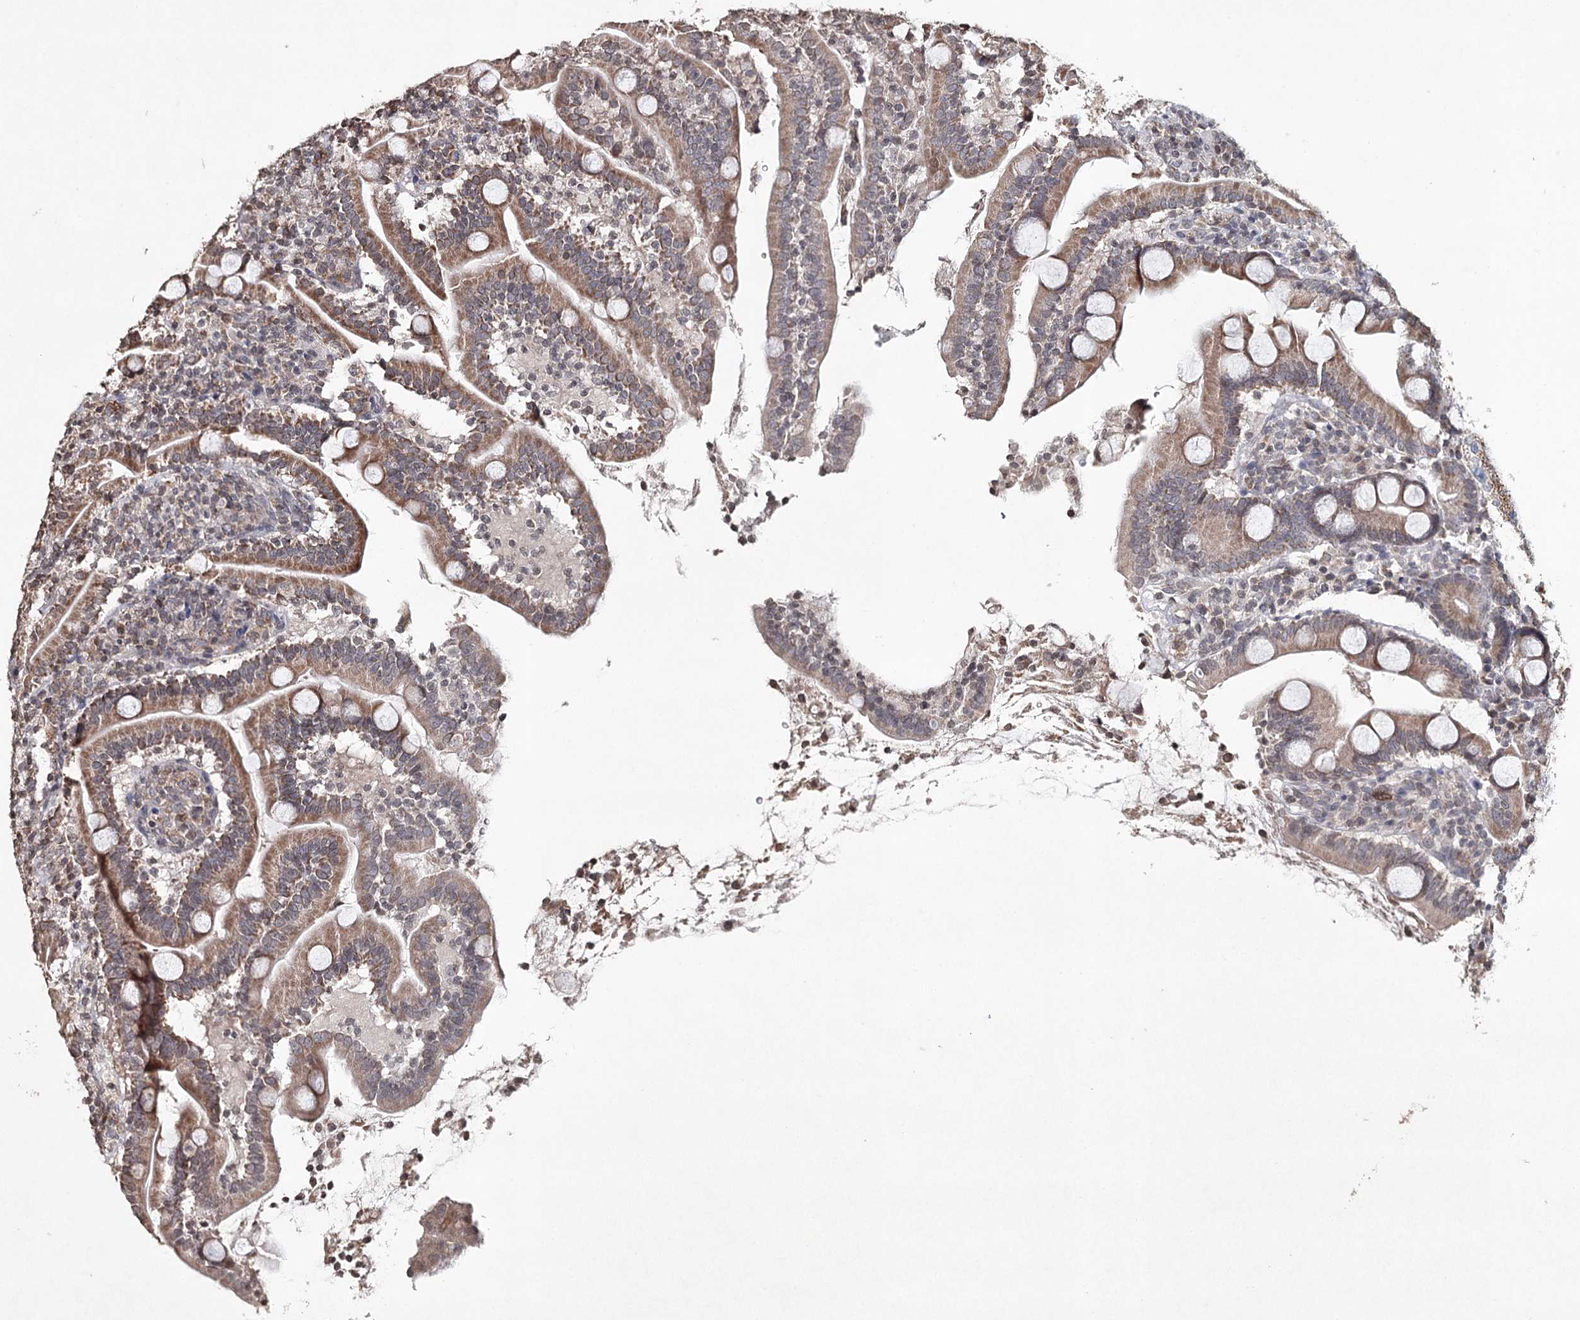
{"staining": {"intensity": "moderate", "quantity": ">75%", "location": "cytoplasmic/membranous"}, "tissue": "duodenum", "cell_type": "Glandular cells", "image_type": "normal", "snomed": [{"axis": "morphology", "description": "Normal tissue, NOS"}, {"axis": "topography", "description": "Duodenum"}], "caption": "Benign duodenum displays moderate cytoplasmic/membranous positivity in about >75% of glandular cells (Stains: DAB (3,3'-diaminobenzidine) in brown, nuclei in blue, Microscopy: brightfield microscopy at high magnification)..", "gene": "ICOS", "patient": {"sex": "male", "age": 35}}